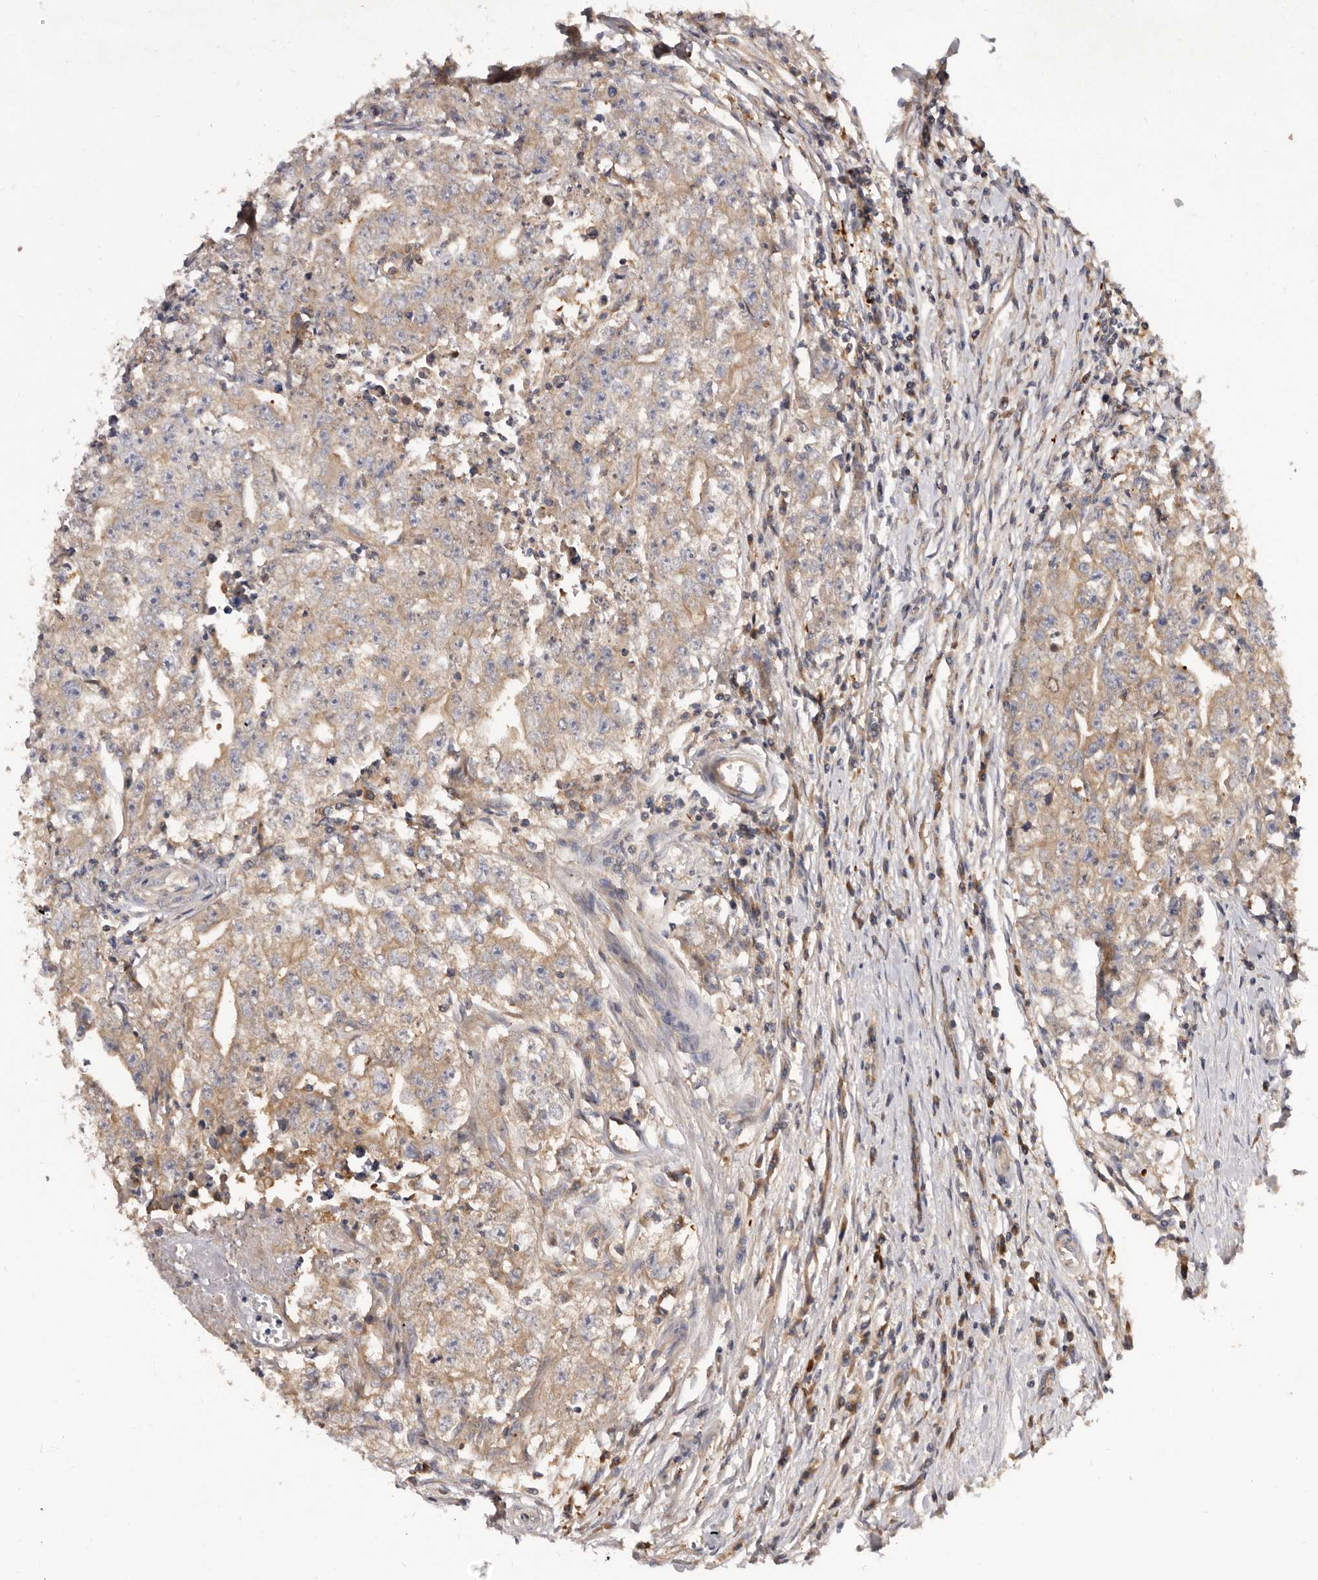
{"staining": {"intensity": "weak", "quantity": ">75%", "location": "cytoplasmic/membranous"}, "tissue": "testis cancer", "cell_type": "Tumor cells", "image_type": "cancer", "snomed": [{"axis": "morphology", "description": "Seminoma, NOS"}, {"axis": "morphology", "description": "Carcinoma, Embryonal, NOS"}, {"axis": "topography", "description": "Testis"}], "caption": "This micrograph demonstrates testis cancer stained with IHC to label a protein in brown. The cytoplasmic/membranous of tumor cells show weak positivity for the protein. Nuclei are counter-stained blue.", "gene": "ADAMTS20", "patient": {"sex": "male", "age": 43}}